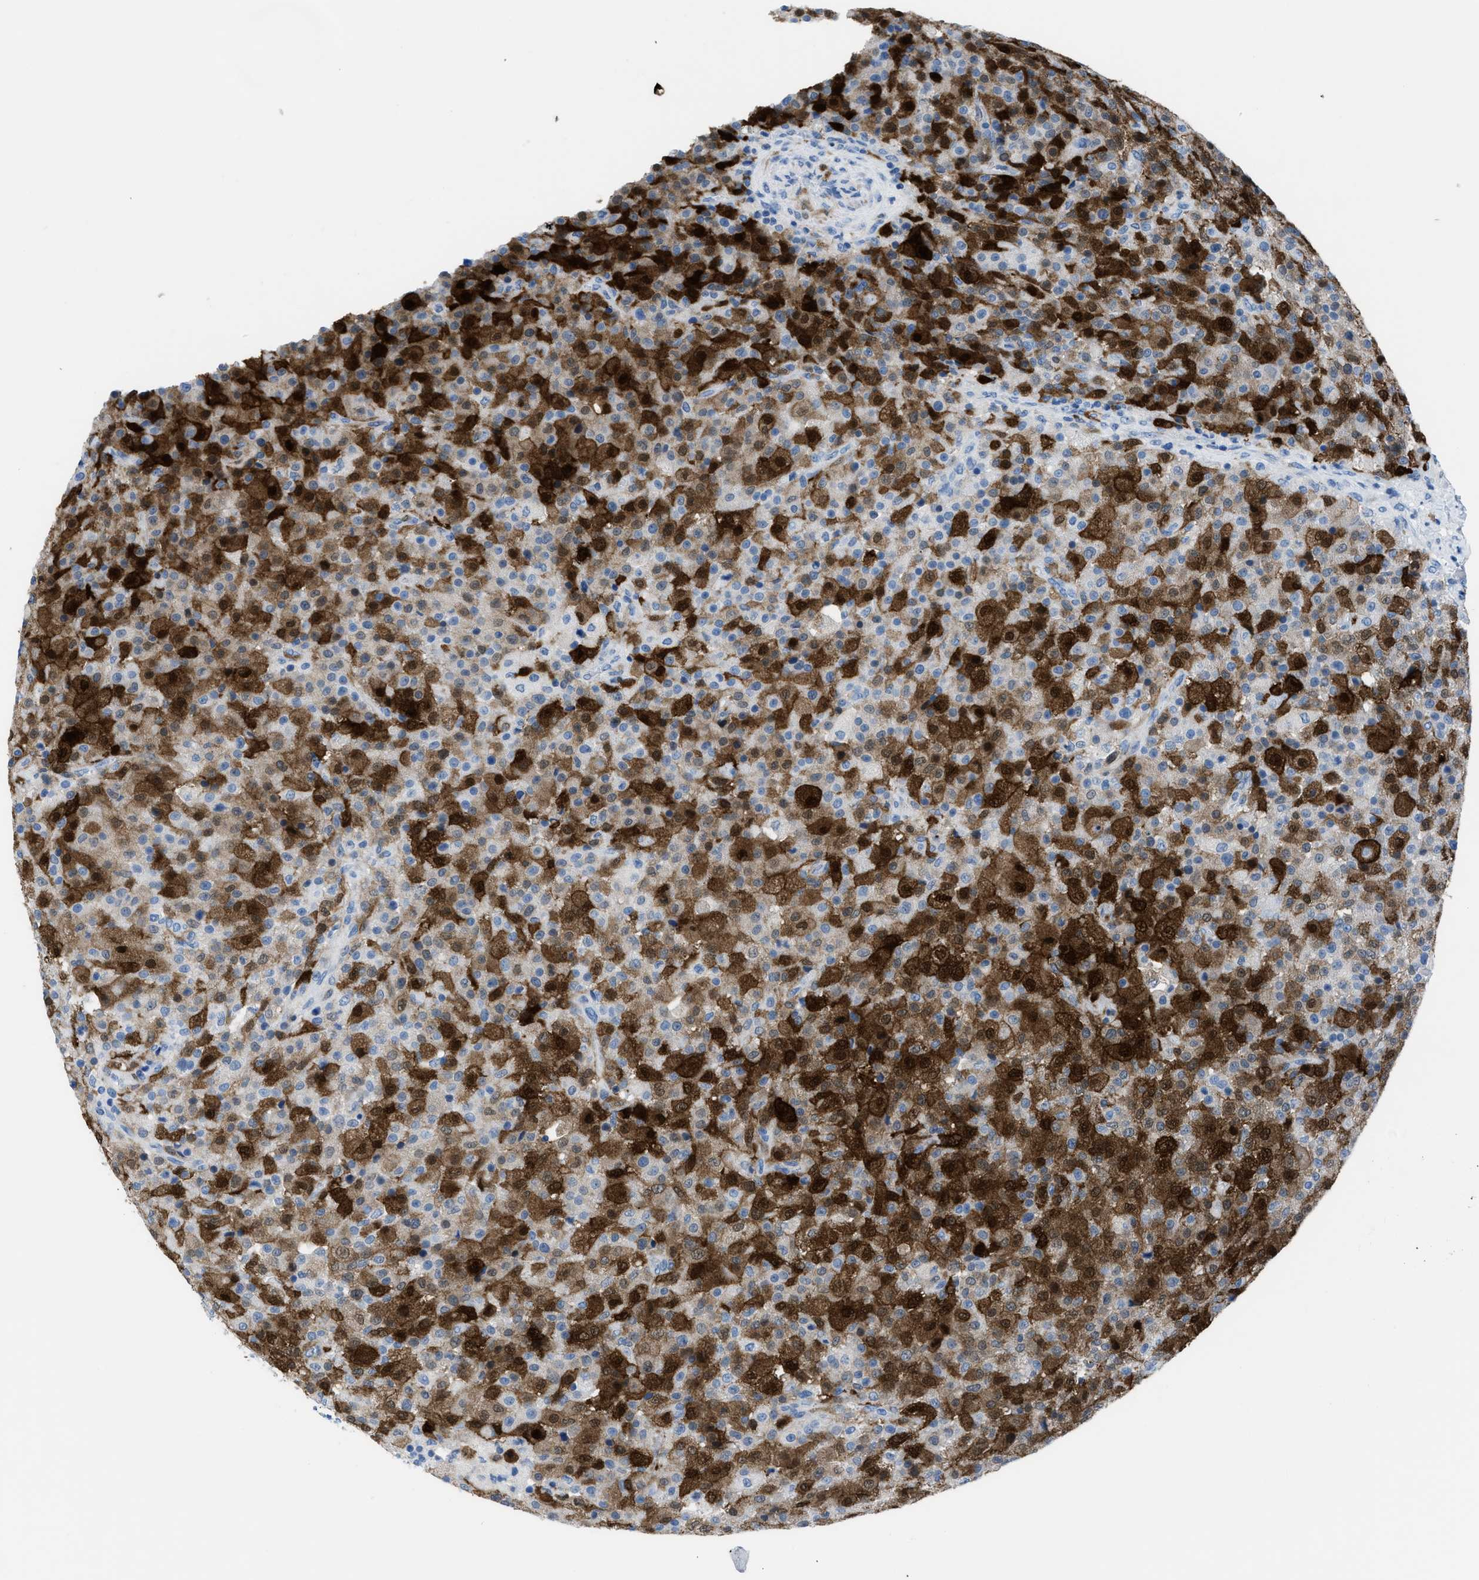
{"staining": {"intensity": "strong", "quantity": "25%-75%", "location": "cytoplasmic/membranous,nuclear"}, "tissue": "testis cancer", "cell_type": "Tumor cells", "image_type": "cancer", "snomed": [{"axis": "morphology", "description": "Seminoma, NOS"}, {"axis": "topography", "description": "Testis"}], "caption": "Immunohistochemistry (DAB) staining of human testis cancer displays strong cytoplasmic/membranous and nuclear protein positivity in about 25%-75% of tumor cells. The staining was performed using DAB (3,3'-diaminobenzidine) to visualize the protein expression in brown, while the nuclei were stained in blue with hematoxylin (Magnification: 20x).", "gene": "CDKN2A", "patient": {"sex": "male", "age": 59}}